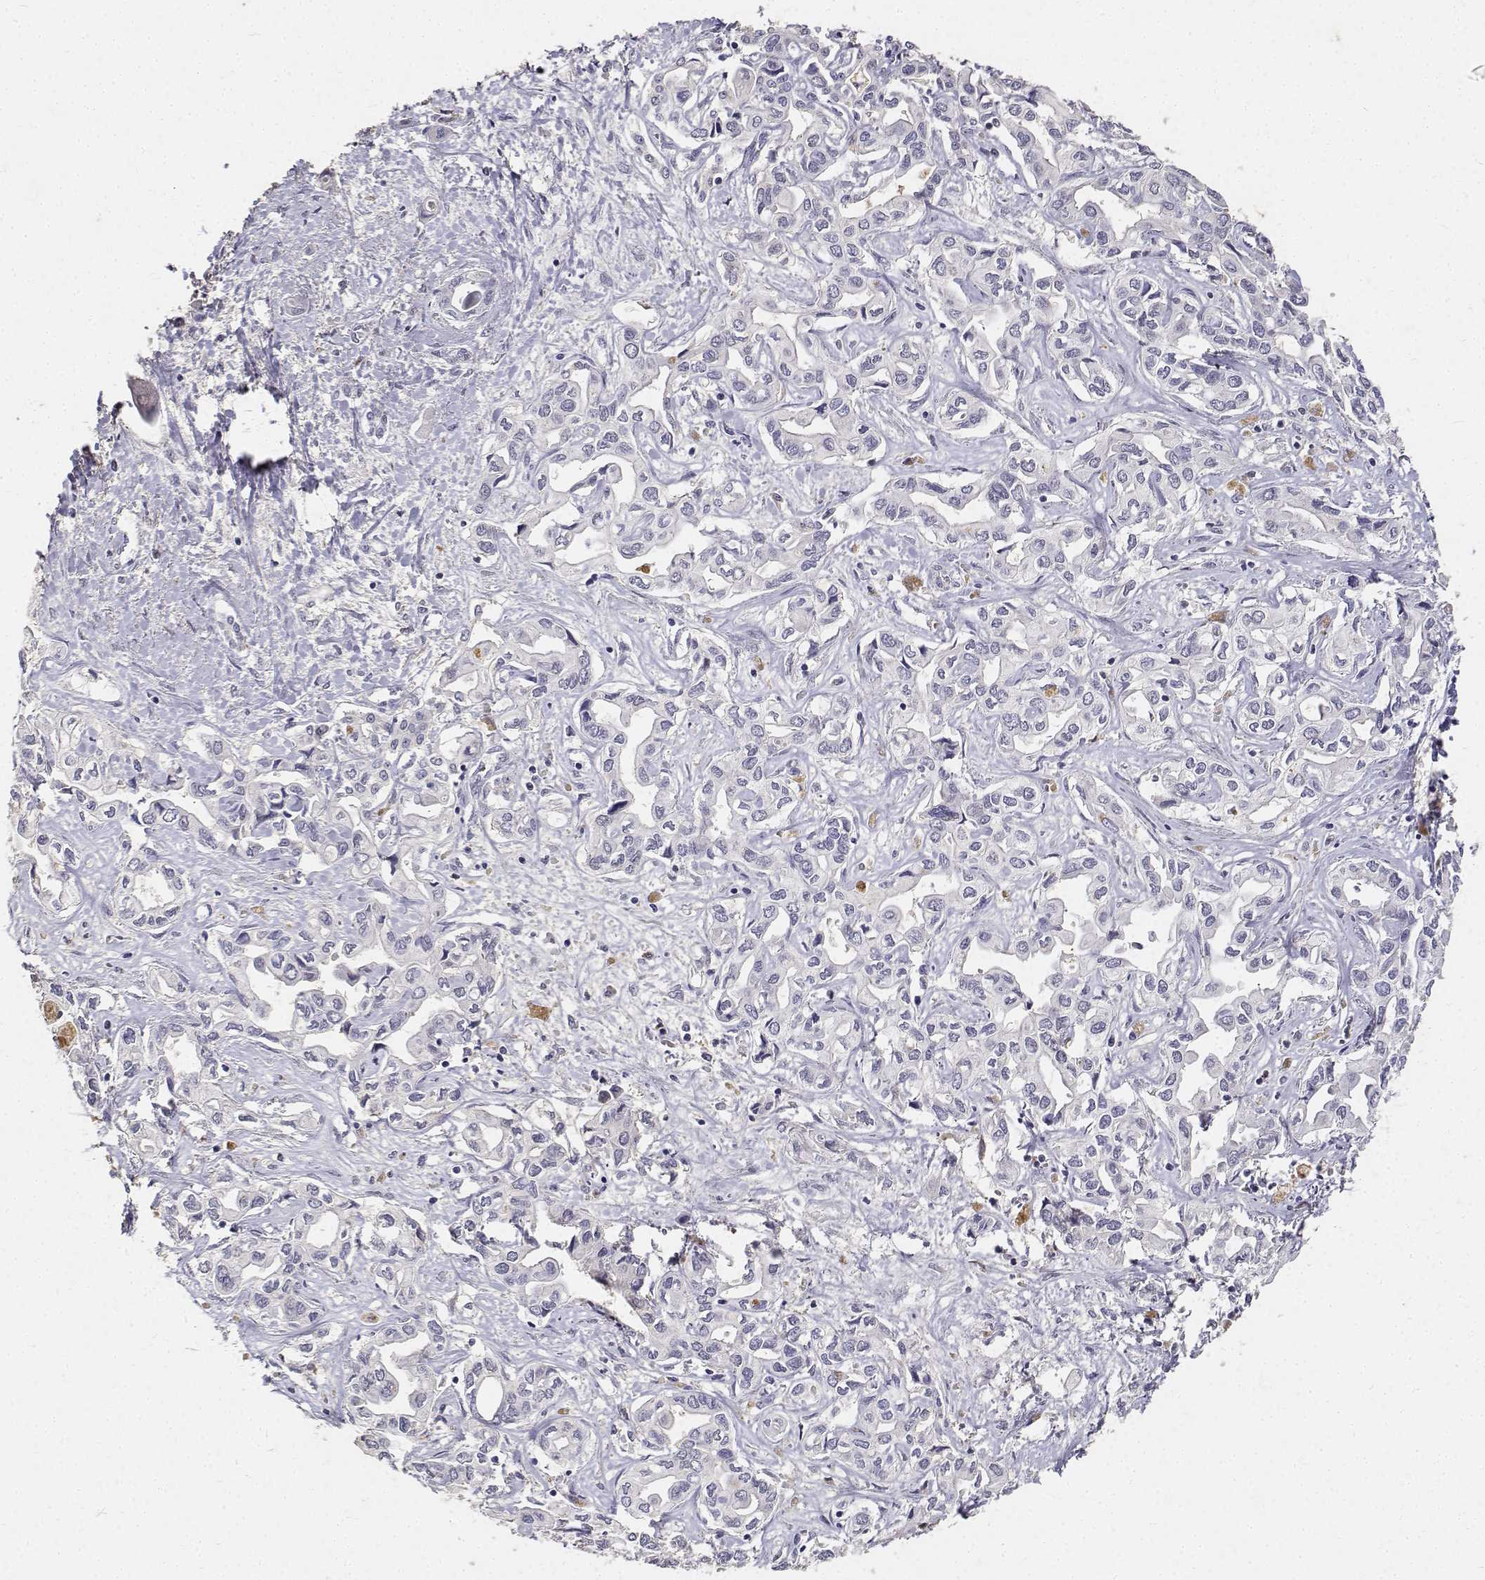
{"staining": {"intensity": "negative", "quantity": "none", "location": "none"}, "tissue": "liver cancer", "cell_type": "Tumor cells", "image_type": "cancer", "snomed": [{"axis": "morphology", "description": "Cholangiocarcinoma"}, {"axis": "topography", "description": "Liver"}], "caption": "Tumor cells are negative for protein expression in human liver cancer (cholangiocarcinoma).", "gene": "PAEP", "patient": {"sex": "female", "age": 64}}